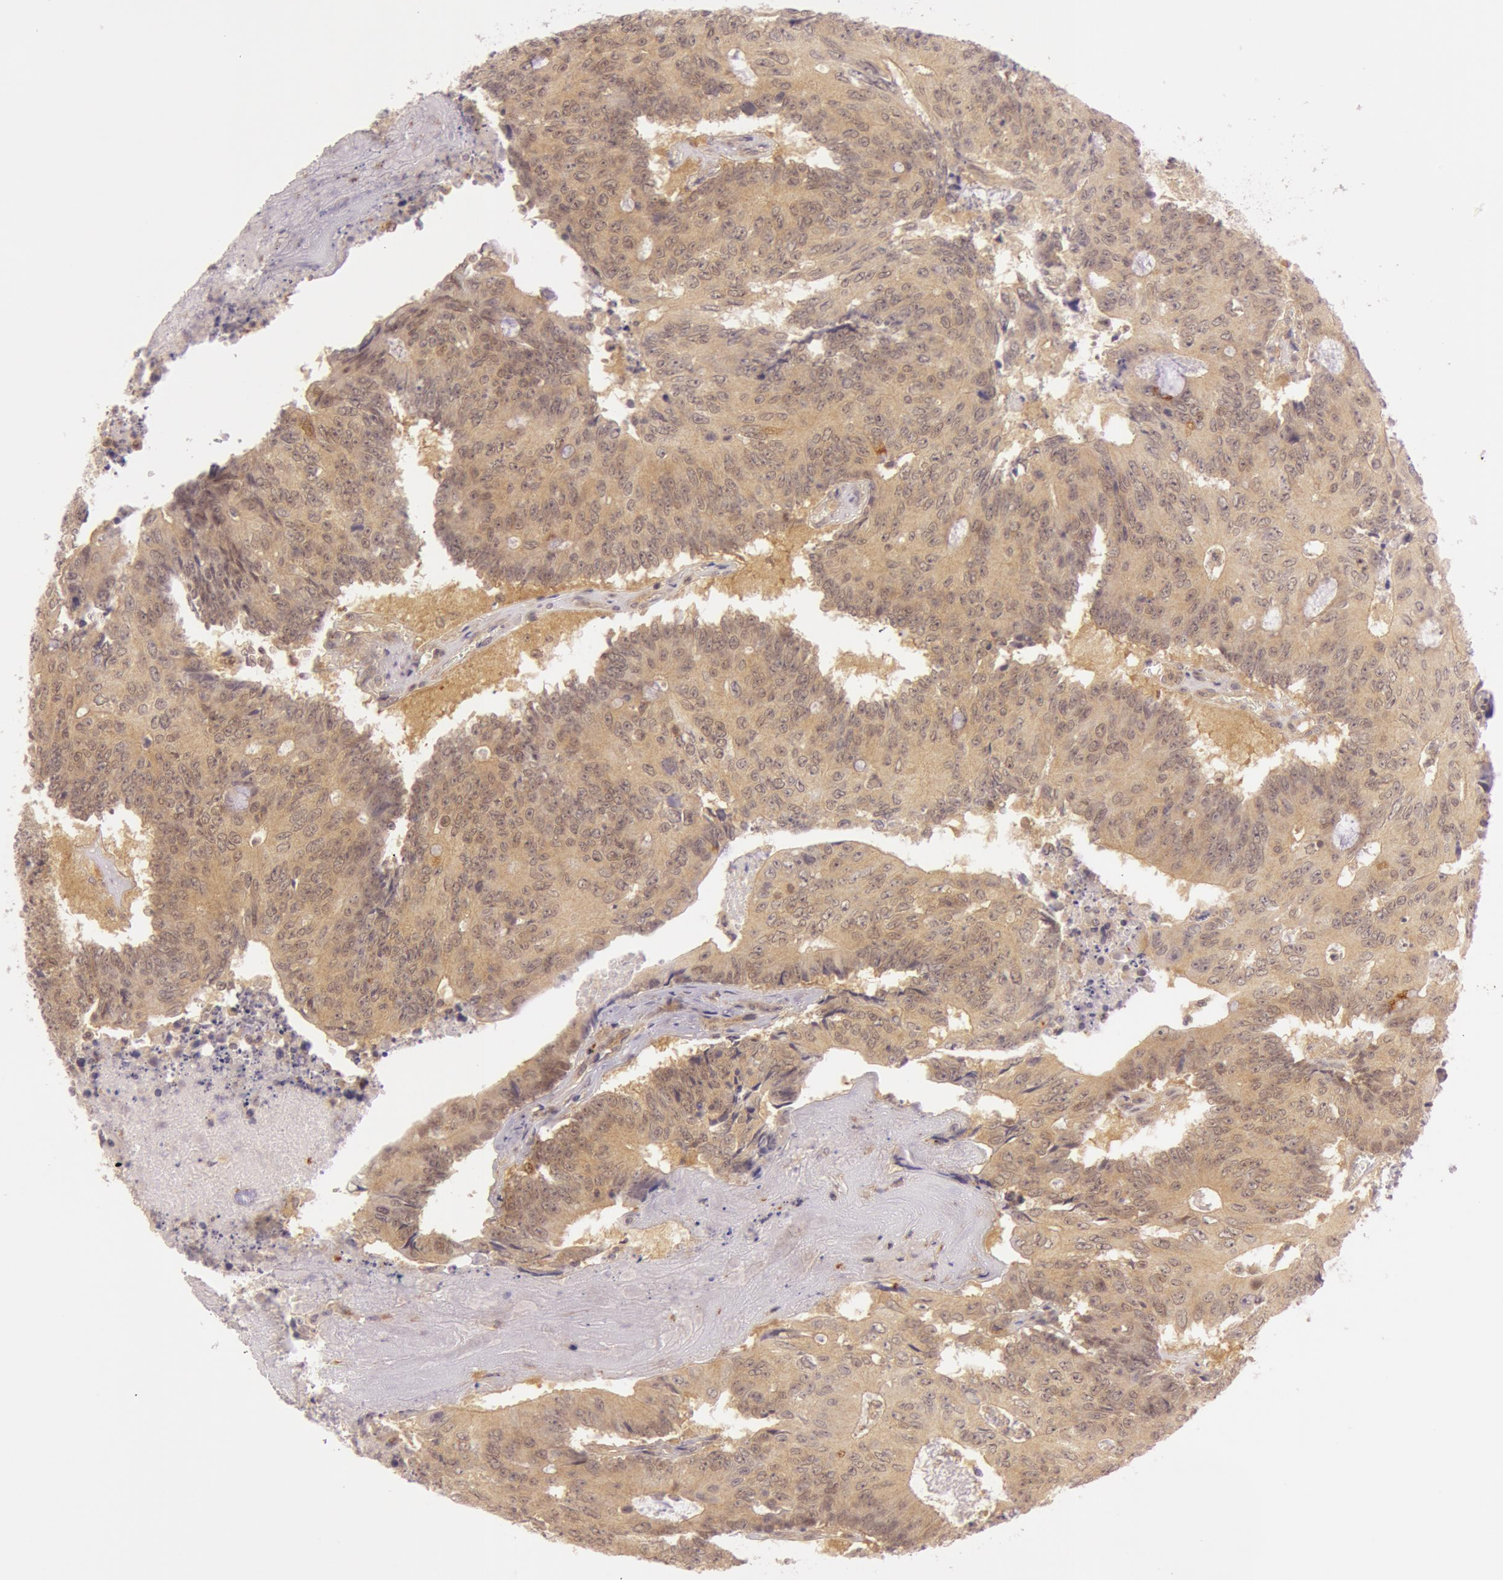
{"staining": {"intensity": "moderate", "quantity": ">75%", "location": "cytoplasmic/membranous"}, "tissue": "colorectal cancer", "cell_type": "Tumor cells", "image_type": "cancer", "snomed": [{"axis": "morphology", "description": "Adenocarcinoma, NOS"}, {"axis": "topography", "description": "Colon"}], "caption": "Immunohistochemical staining of adenocarcinoma (colorectal) reveals medium levels of moderate cytoplasmic/membranous protein positivity in approximately >75% of tumor cells. Using DAB (brown) and hematoxylin (blue) stains, captured at high magnification using brightfield microscopy.", "gene": "ATG2B", "patient": {"sex": "male", "age": 65}}